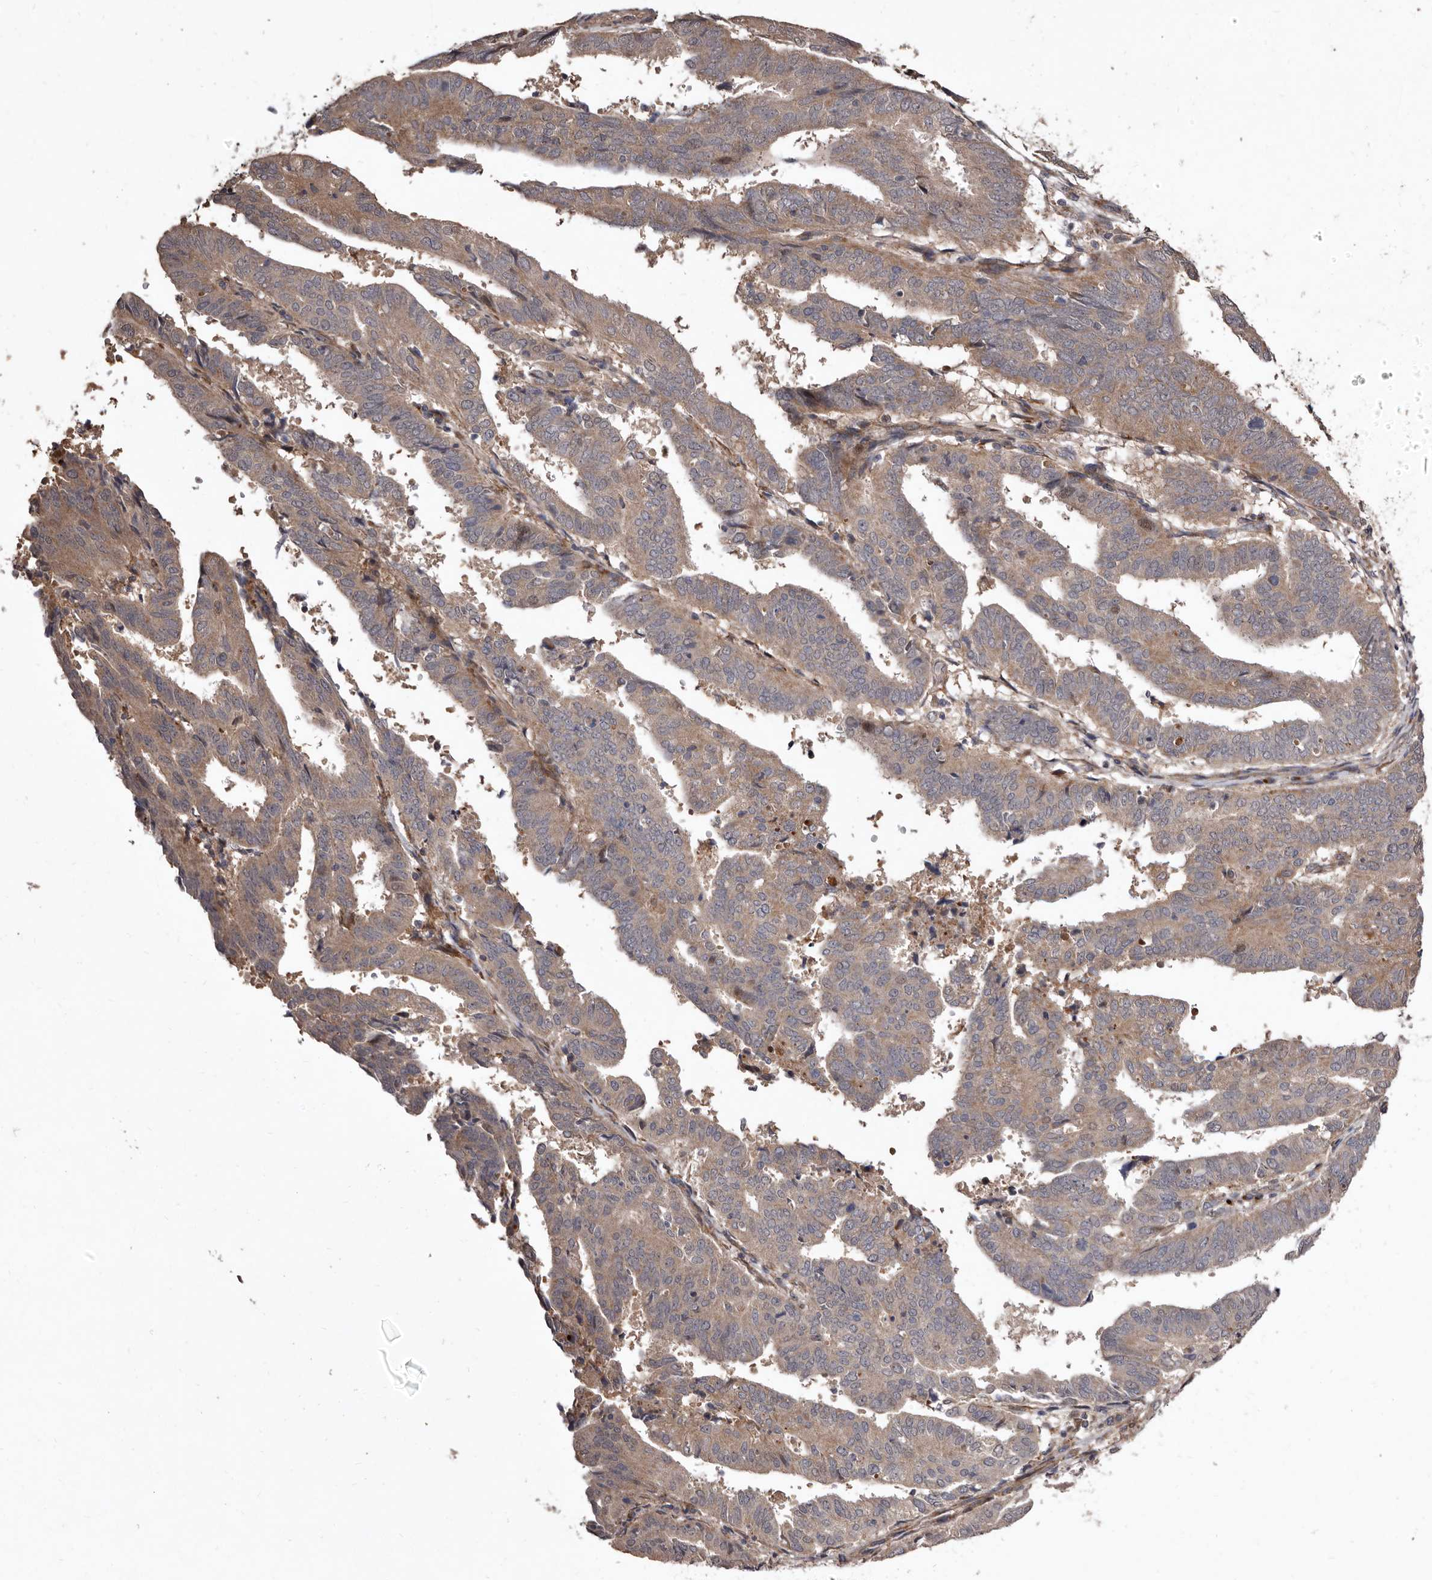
{"staining": {"intensity": "moderate", "quantity": ">75%", "location": "cytoplasmic/membranous"}, "tissue": "endometrial cancer", "cell_type": "Tumor cells", "image_type": "cancer", "snomed": [{"axis": "morphology", "description": "Adenocarcinoma, NOS"}, {"axis": "topography", "description": "Uterus"}], "caption": "Adenocarcinoma (endometrial) stained for a protein (brown) reveals moderate cytoplasmic/membranous positive positivity in approximately >75% of tumor cells.", "gene": "FLAD1", "patient": {"sex": "female", "age": 77}}